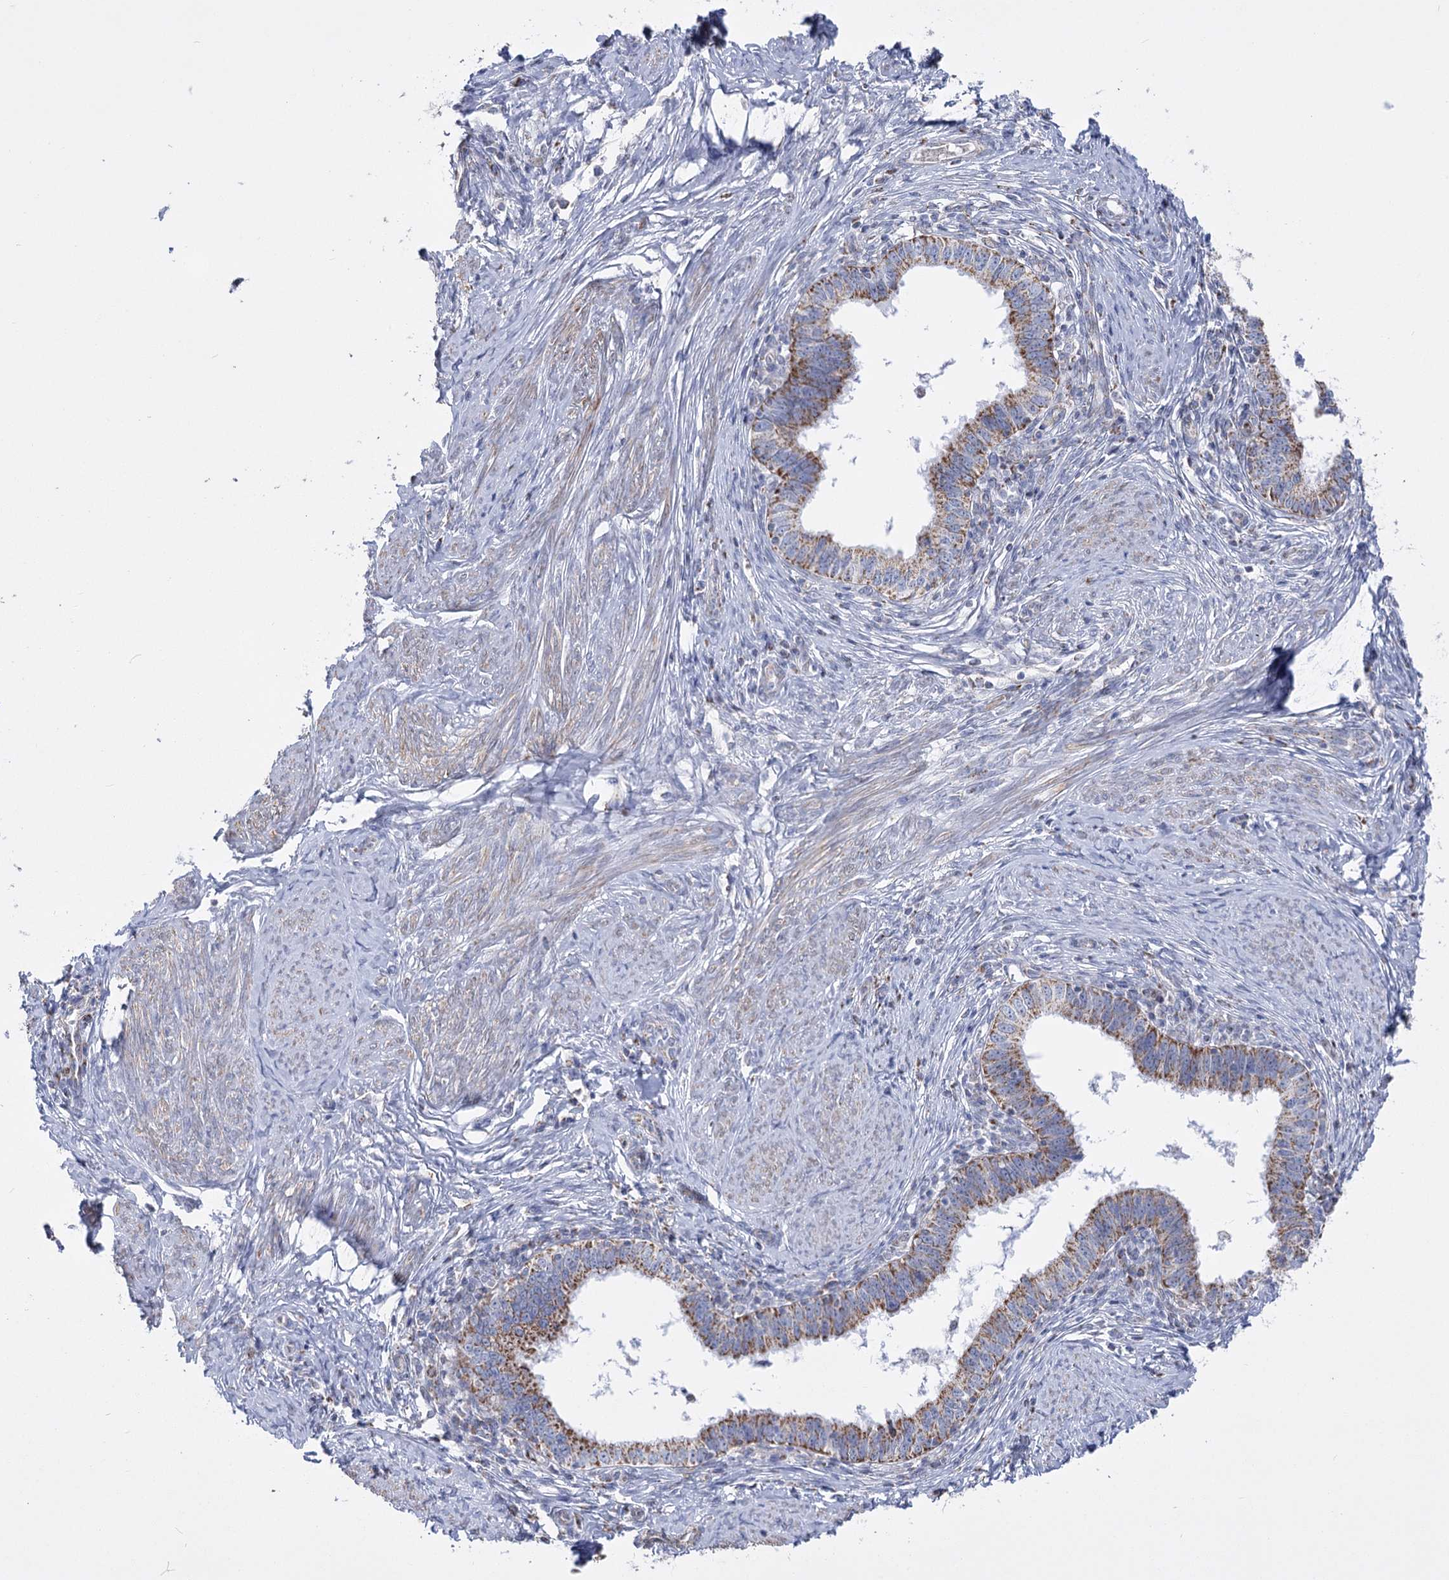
{"staining": {"intensity": "moderate", "quantity": ">75%", "location": "cytoplasmic/membranous"}, "tissue": "cervical cancer", "cell_type": "Tumor cells", "image_type": "cancer", "snomed": [{"axis": "morphology", "description": "Adenocarcinoma, NOS"}, {"axis": "topography", "description": "Cervix"}], "caption": "Brown immunohistochemical staining in cervical adenocarcinoma exhibits moderate cytoplasmic/membranous positivity in about >75% of tumor cells.", "gene": "PDHB", "patient": {"sex": "female", "age": 36}}